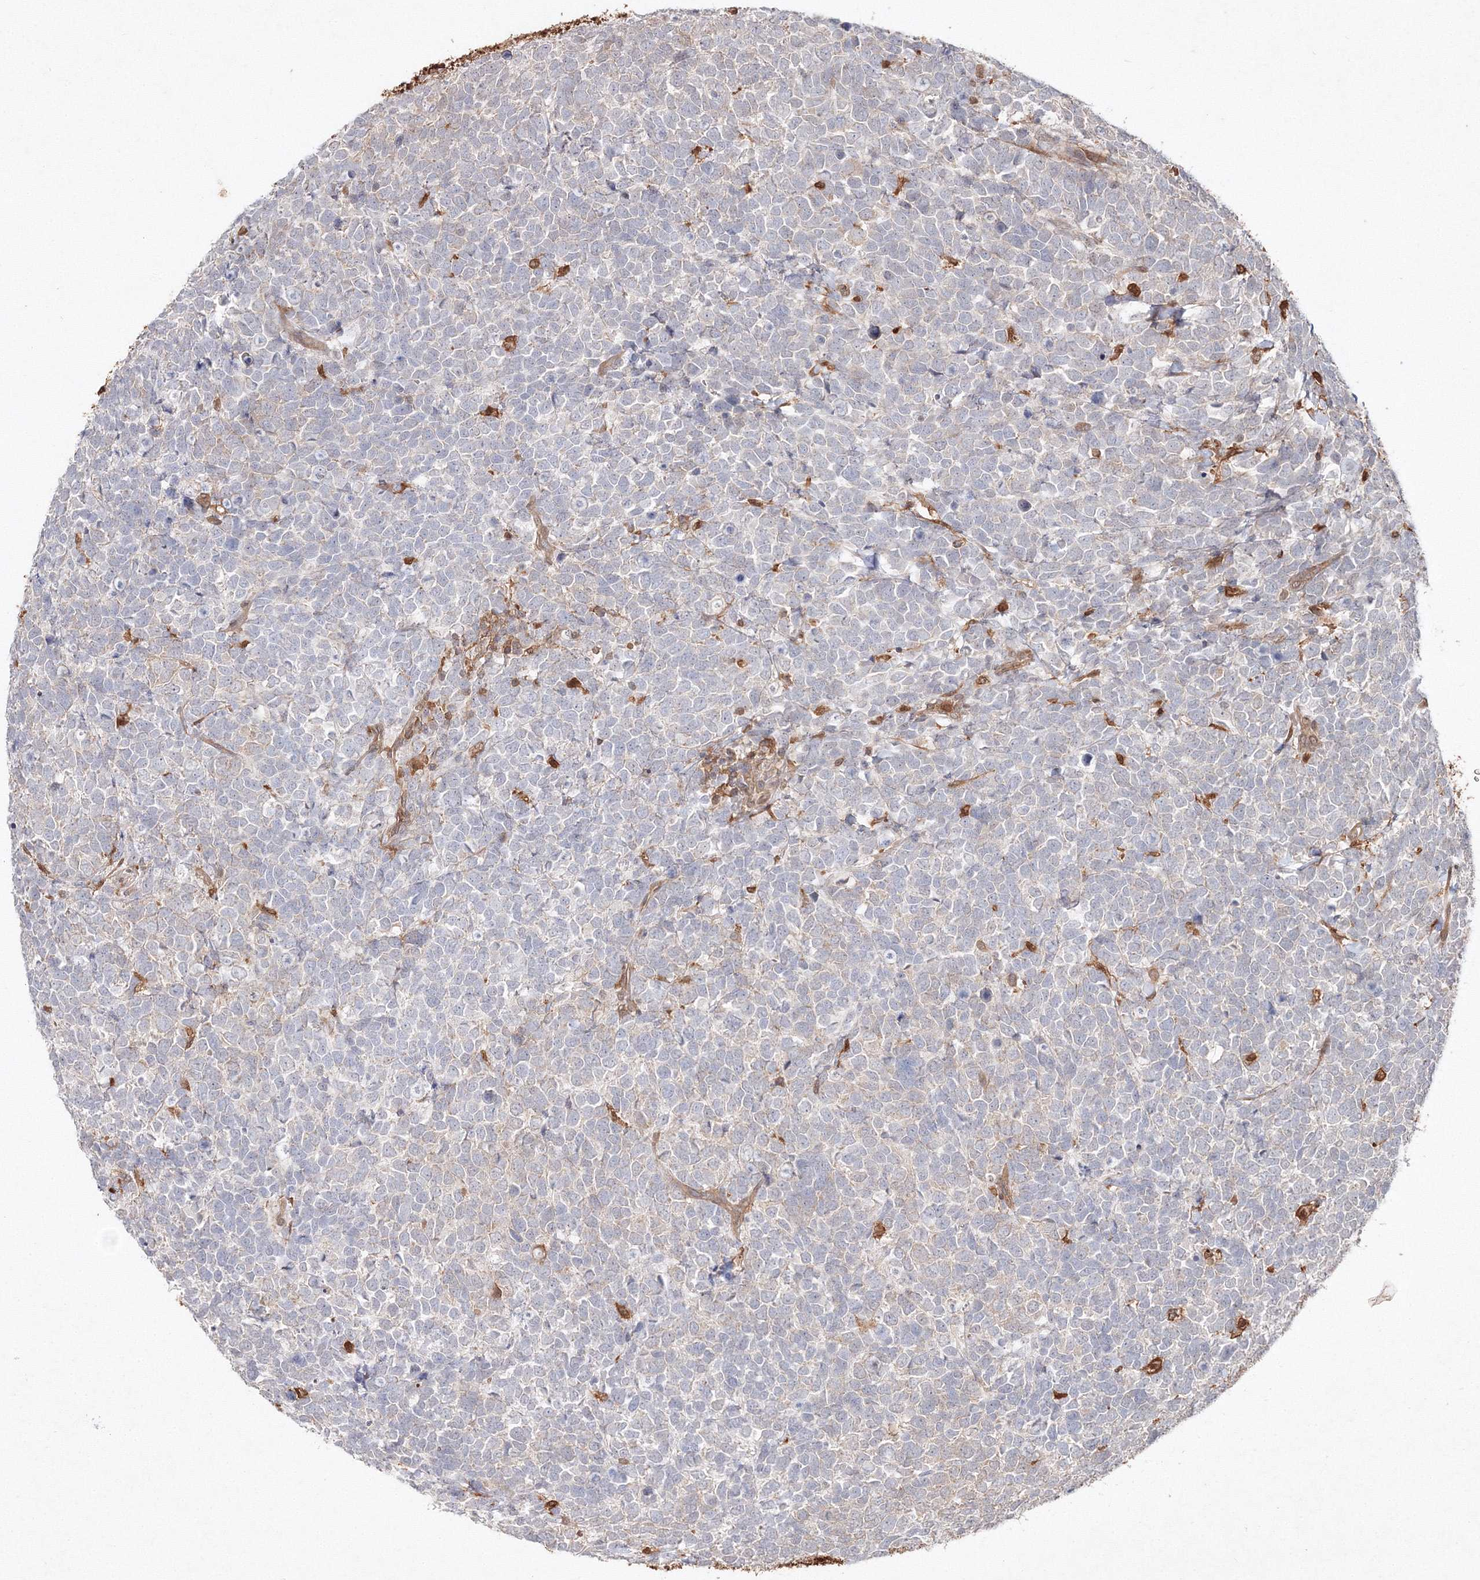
{"staining": {"intensity": "negative", "quantity": "none", "location": "none"}, "tissue": "urothelial cancer", "cell_type": "Tumor cells", "image_type": "cancer", "snomed": [{"axis": "morphology", "description": "Urothelial carcinoma, High grade"}, {"axis": "topography", "description": "Urinary bladder"}], "caption": "This is a image of IHC staining of urothelial cancer, which shows no staining in tumor cells. The staining was performed using DAB (3,3'-diaminobenzidine) to visualize the protein expression in brown, while the nuclei were stained in blue with hematoxylin (Magnification: 20x).", "gene": "S100A11", "patient": {"sex": "female", "age": 82}}